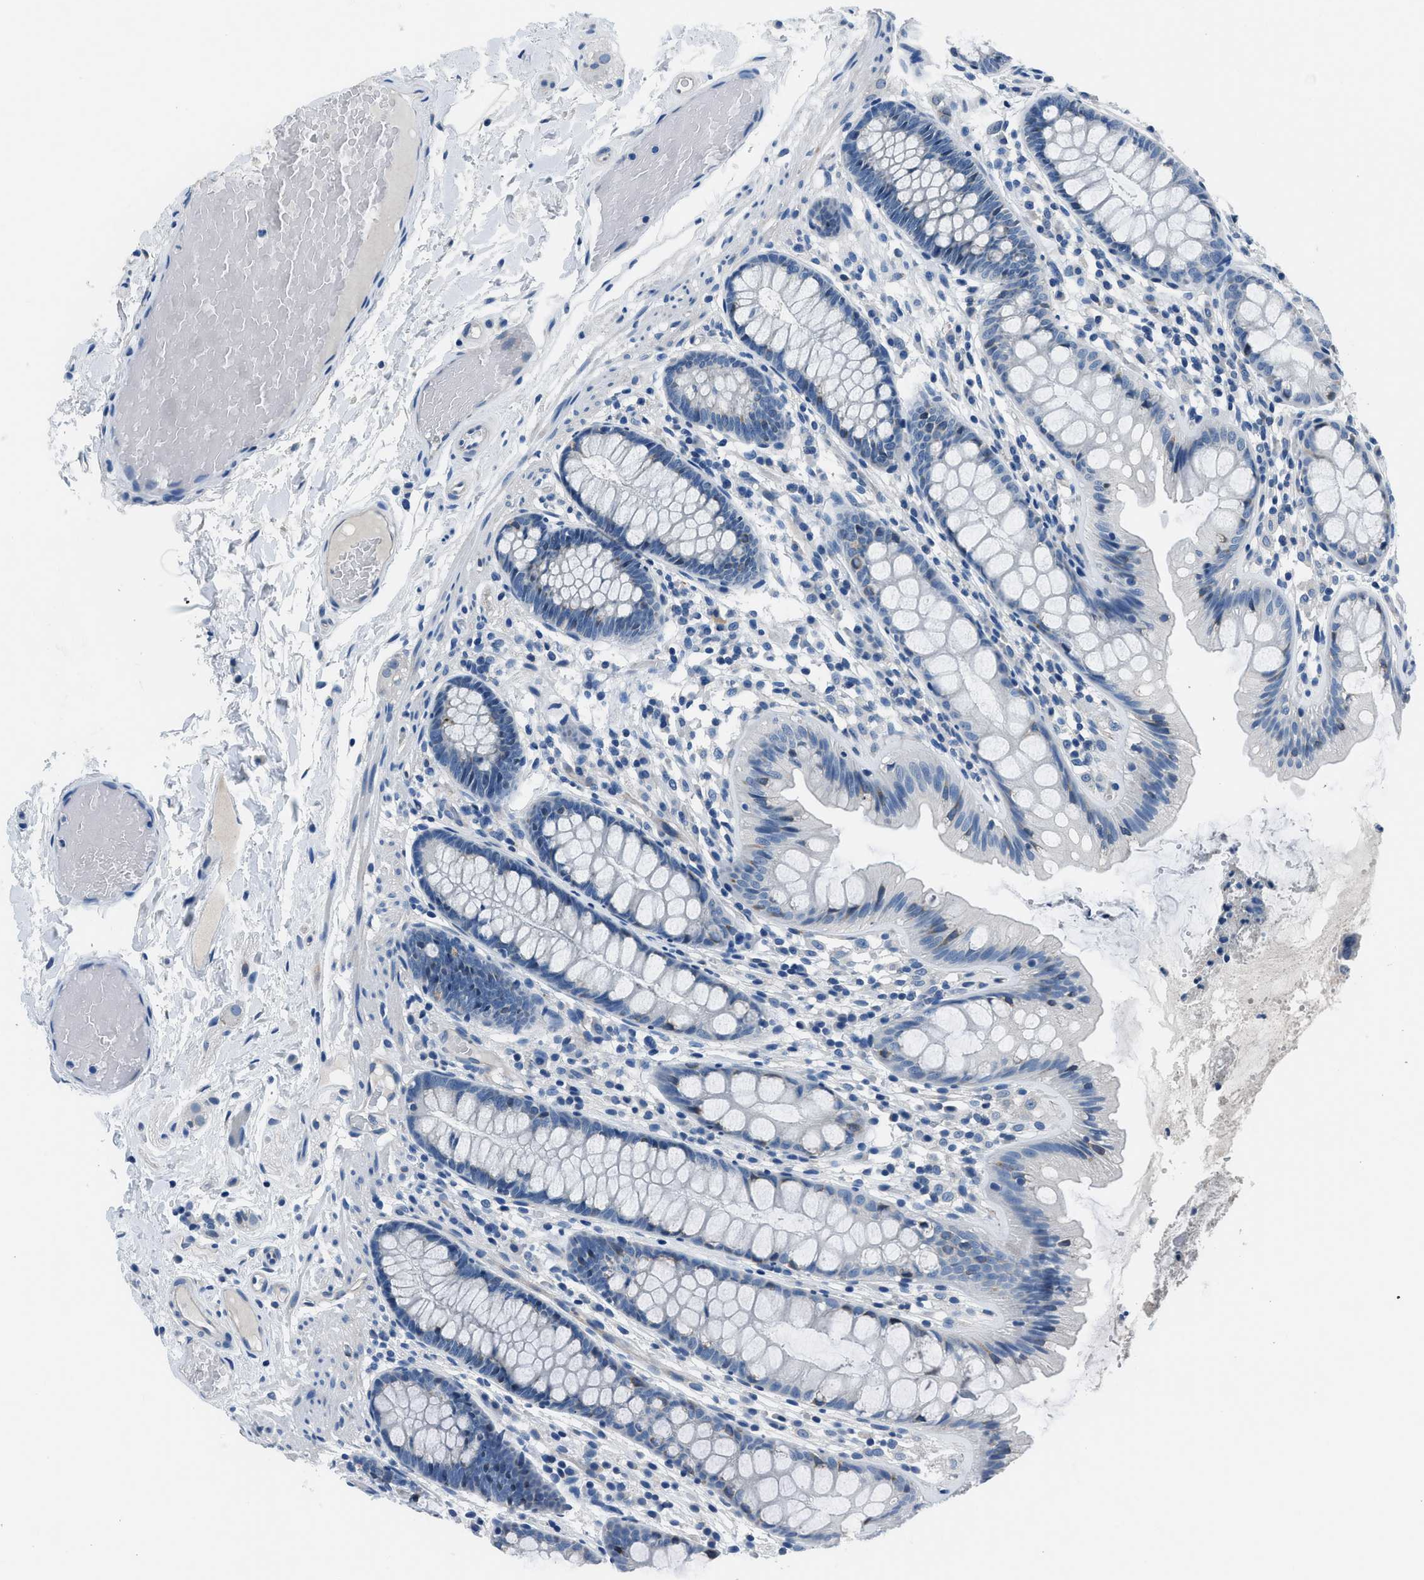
{"staining": {"intensity": "negative", "quantity": "none", "location": "none"}, "tissue": "colon", "cell_type": "Endothelial cells", "image_type": "normal", "snomed": [{"axis": "morphology", "description": "Normal tissue, NOS"}, {"axis": "topography", "description": "Colon"}], "caption": "Human colon stained for a protein using immunohistochemistry (IHC) demonstrates no expression in endothelial cells.", "gene": "GJA3", "patient": {"sex": "female", "age": 56}}